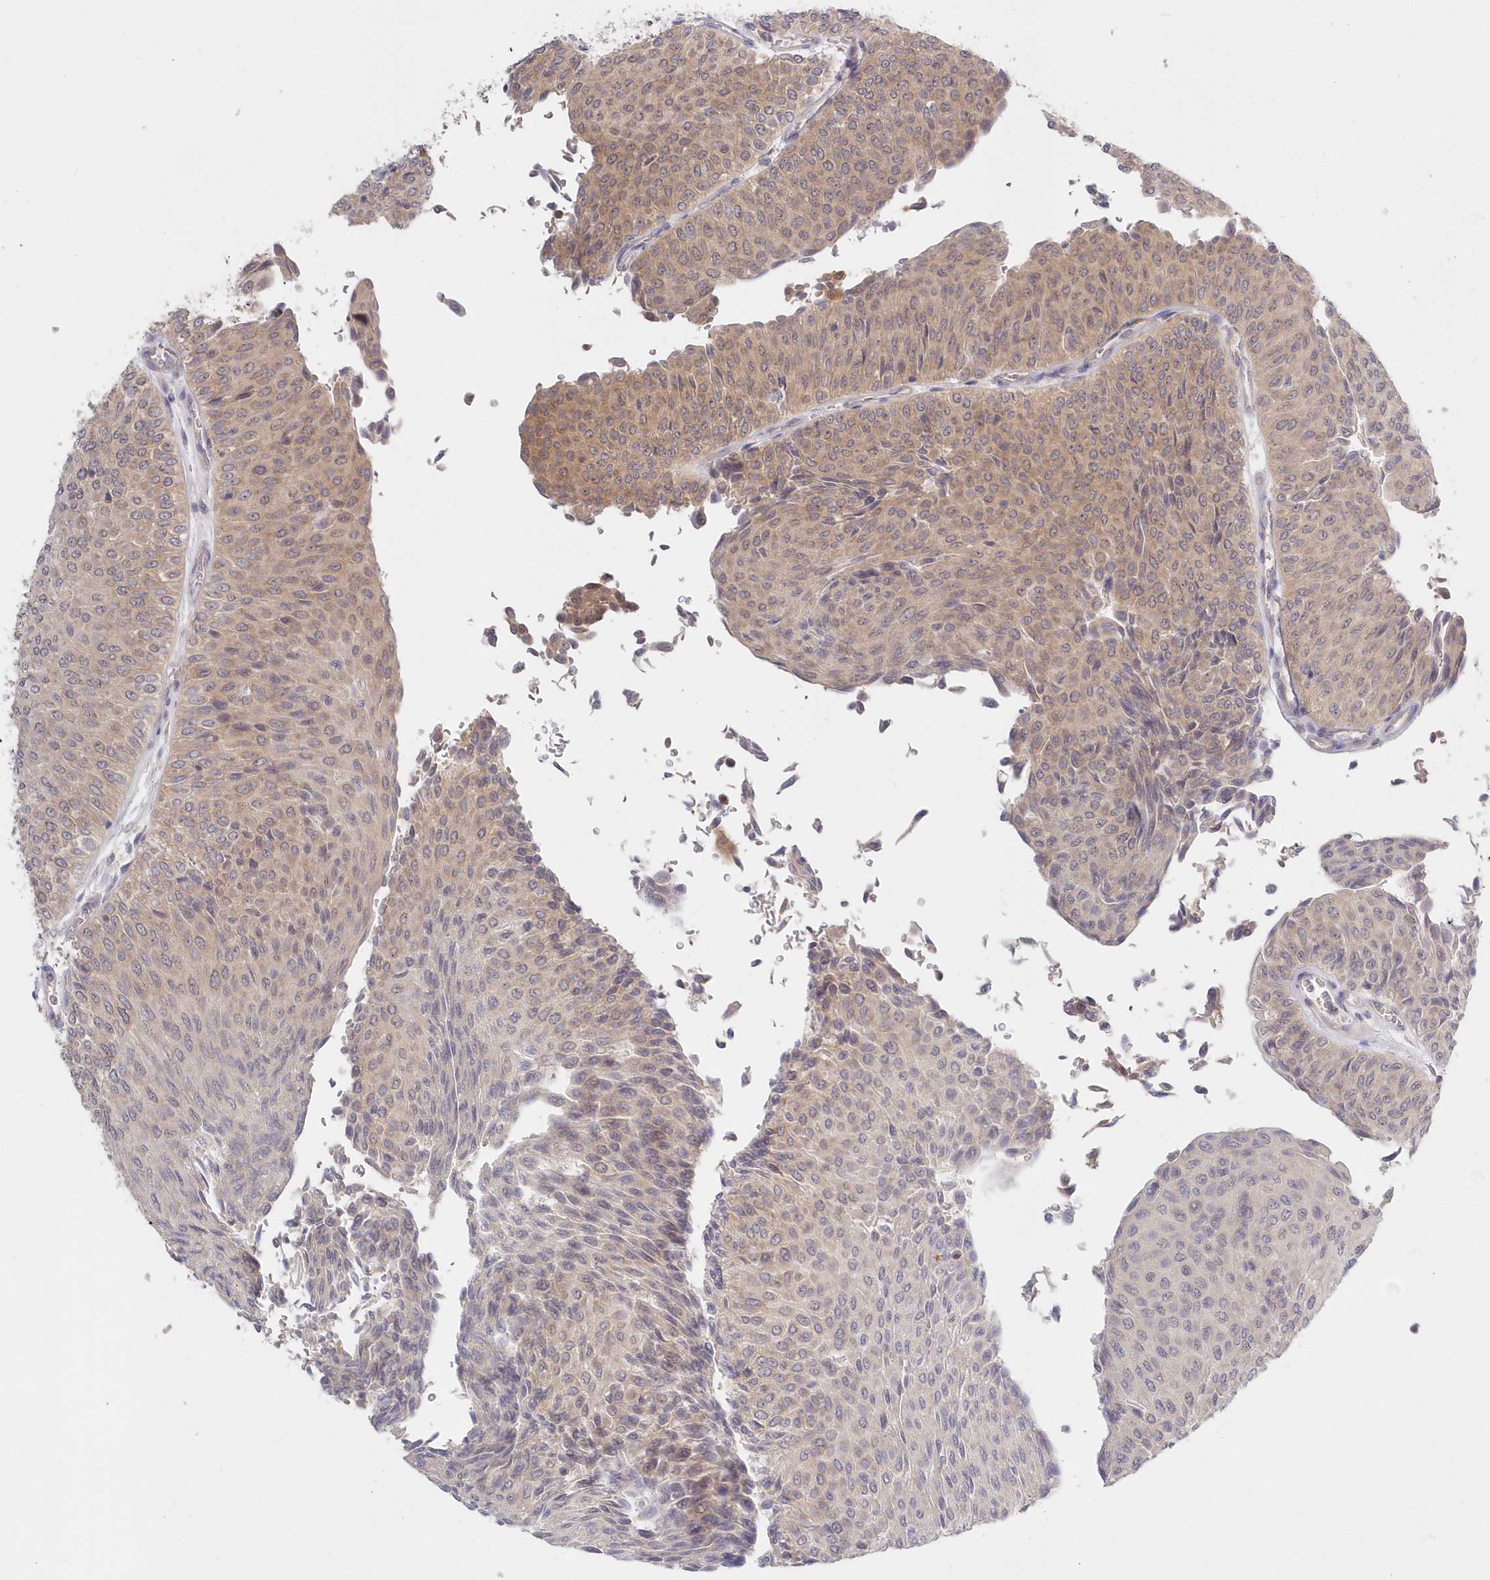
{"staining": {"intensity": "weak", "quantity": "25%-75%", "location": "cytoplasmic/membranous"}, "tissue": "urothelial cancer", "cell_type": "Tumor cells", "image_type": "cancer", "snomed": [{"axis": "morphology", "description": "Urothelial carcinoma, Low grade"}, {"axis": "topography", "description": "Urinary bladder"}], "caption": "DAB immunohistochemical staining of human urothelial cancer reveals weak cytoplasmic/membranous protein staining in about 25%-75% of tumor cells. The staining is performed using DAB (3,3'-diaminobenzidine) brown chromogen to label protein expression. The nuclei are counter-stained blue using hematoxylin.", "gene": "KATNA1", "patient": {"sex": "male", "age": 78}}